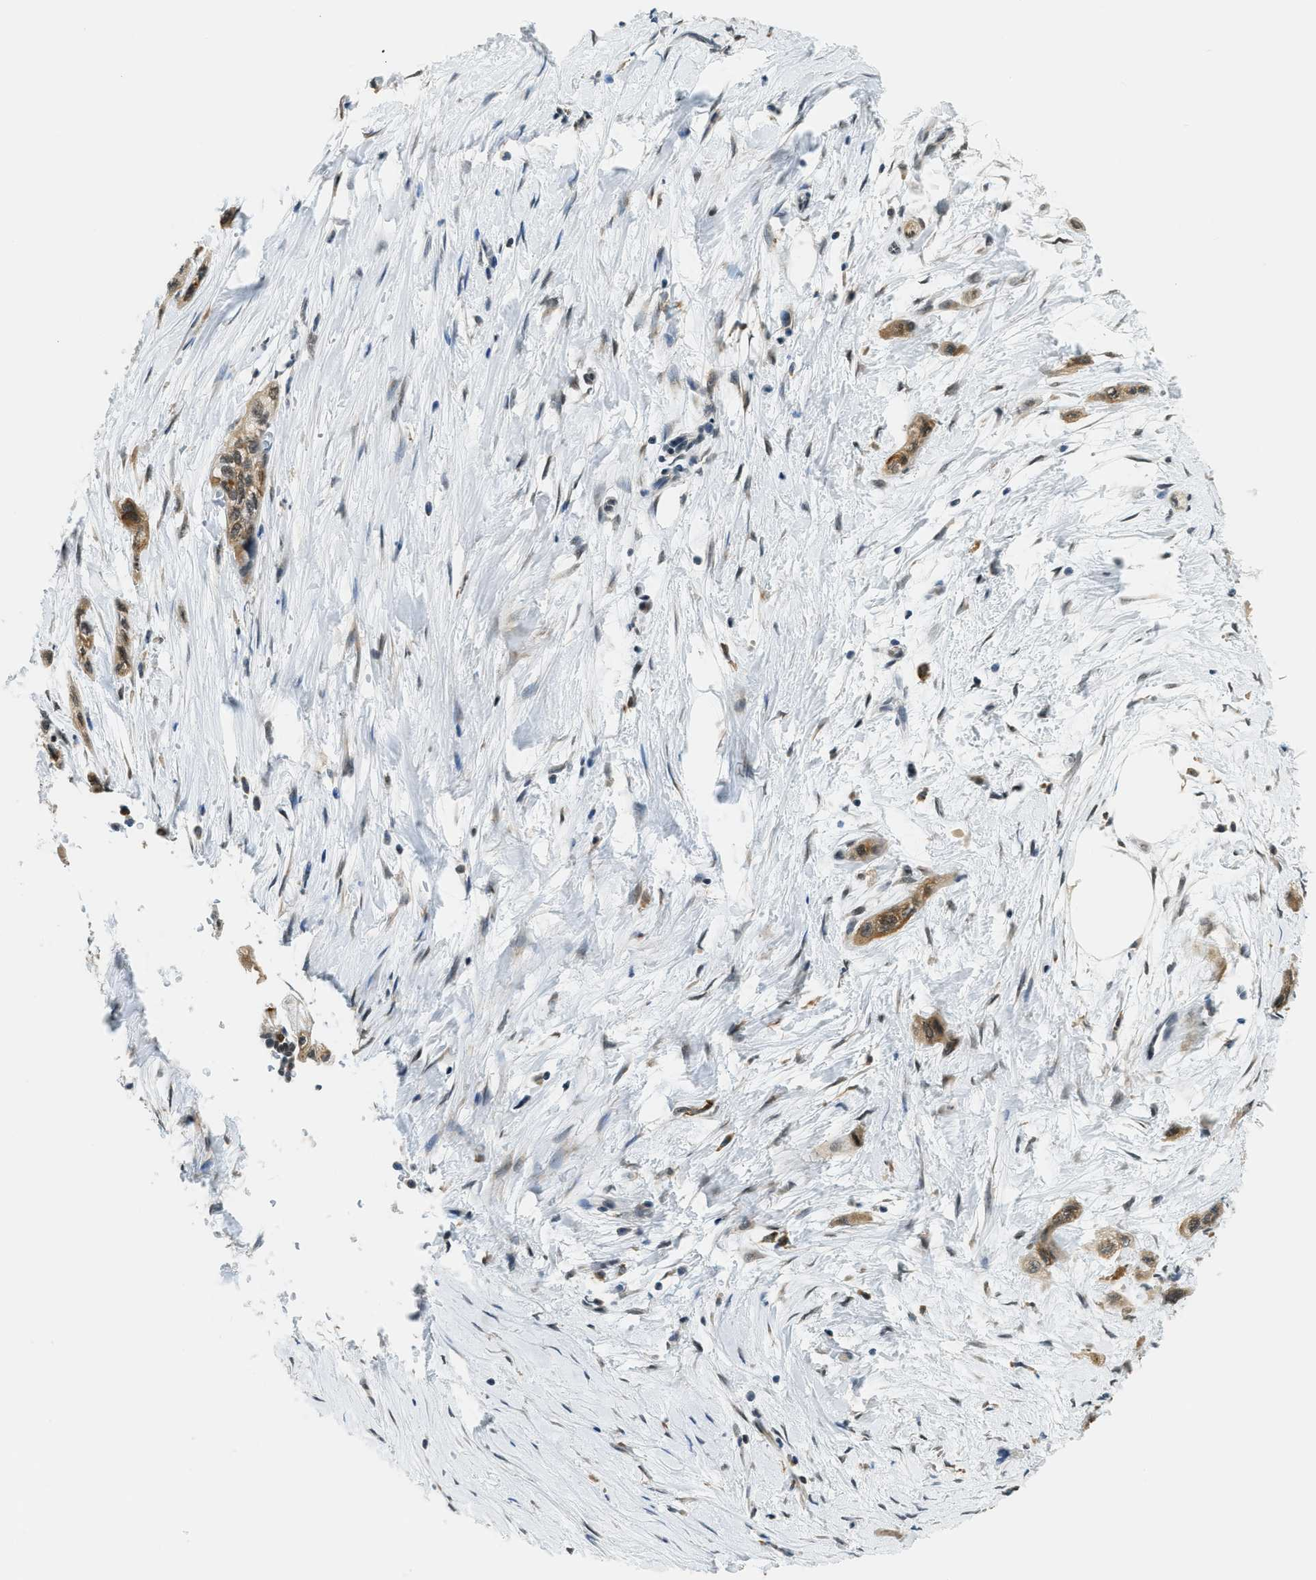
{"staining": {"intensity": "moderate", "quantity": ">75%", "location": "cytoplasmic/membranous,nuclear"}, "tissue": "pancreatic cancer", "cell_type": "Tumor cells", "image_type": "cancer", "snomed": [{"axis": "morphology", "description": "Adenocarcinoma, NOS"}, {"axis": "topography", "description": "Pancreas"}], "caption": "Human adenocarcinoma (pancreatic) stained with a protein marker demonstrates moderate staining in tumor cells.", "gene": "RAB11FIP1", "patient": {"sex": "male", "age": 74}}